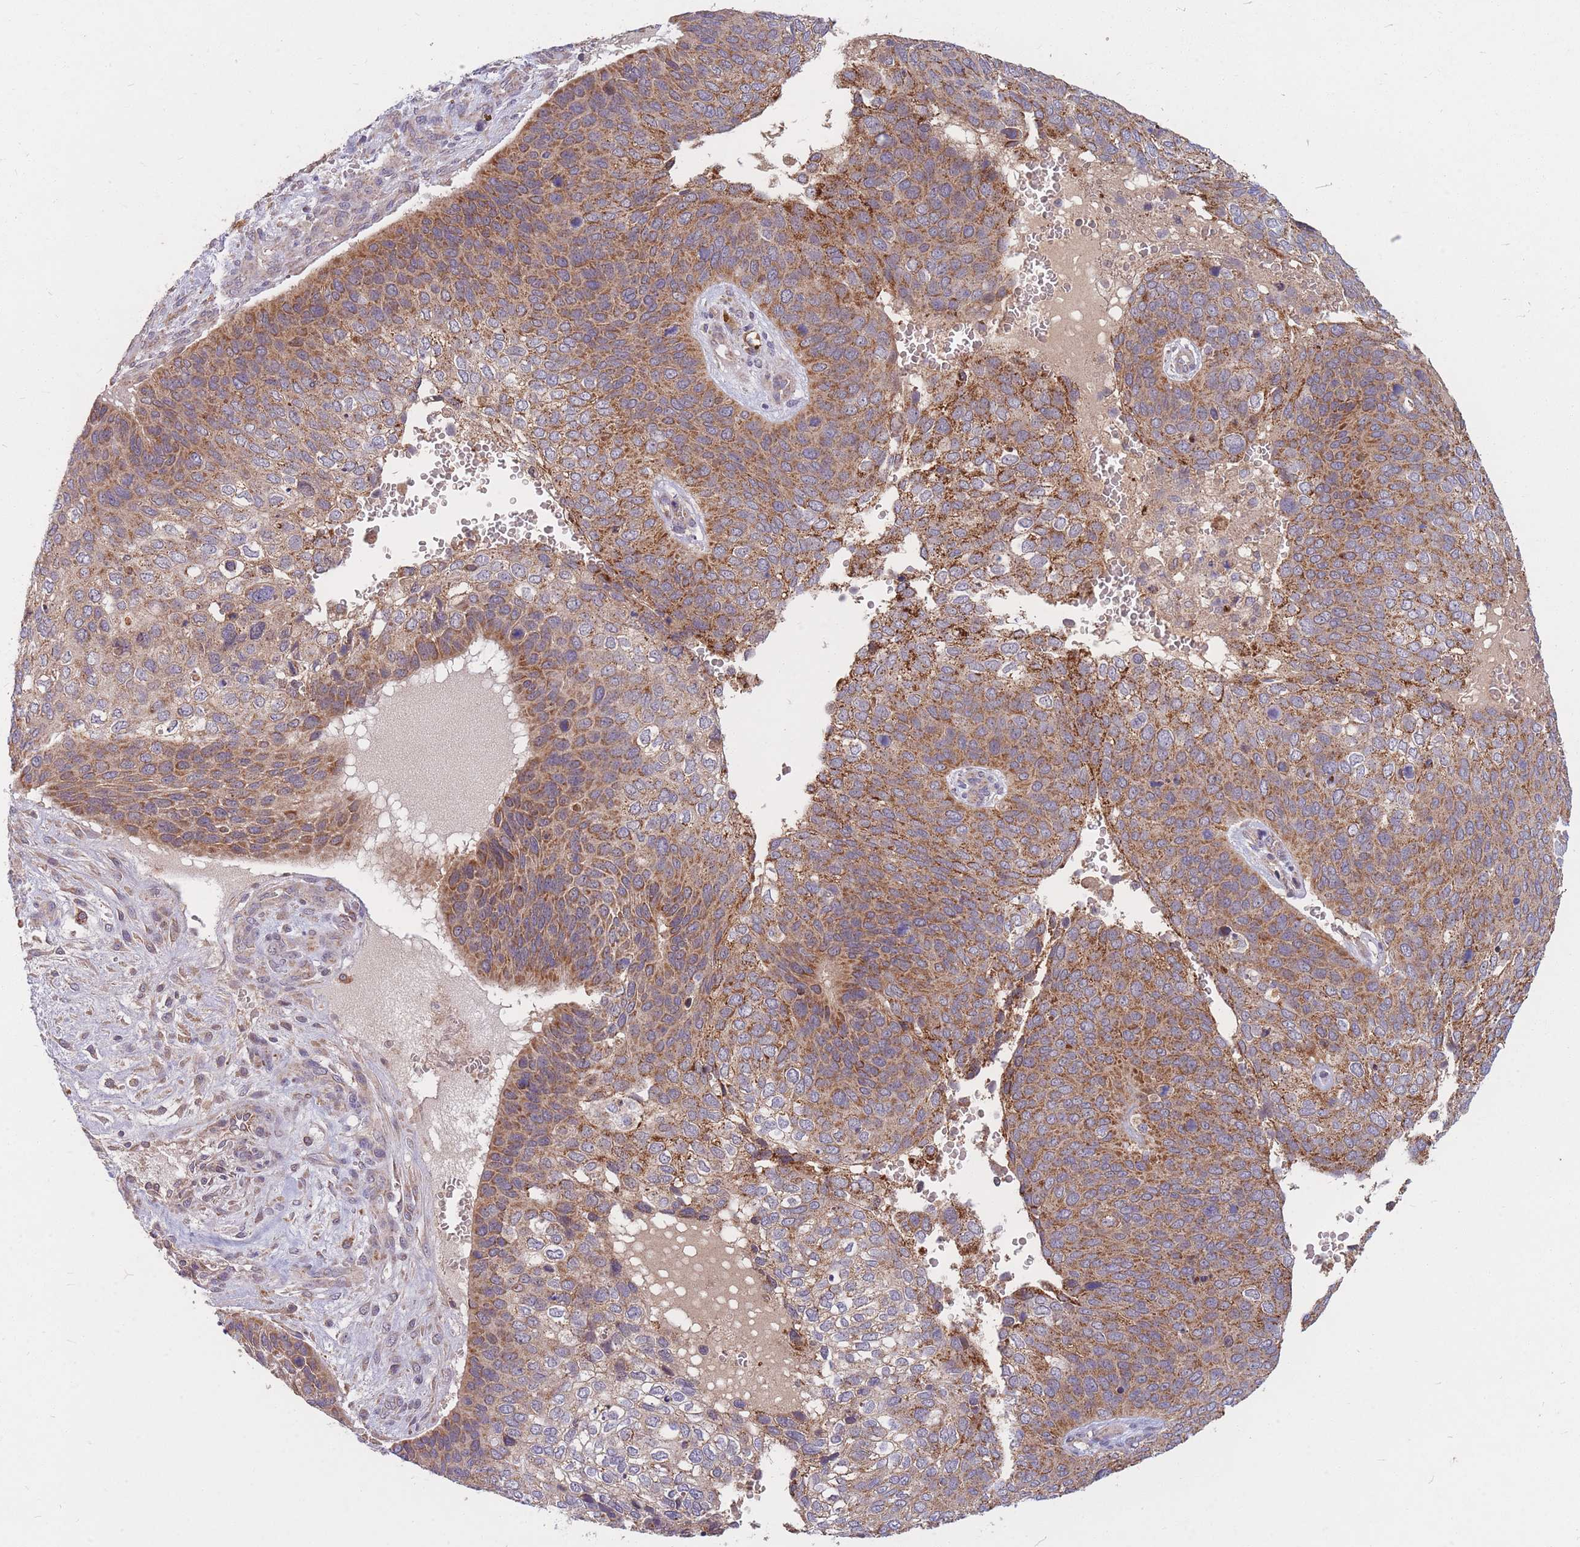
{"staining": {"intensity": "moderate", "quantity": ">75%", "location": "cytoplasmic/membranous"}, "tissue": "skin cancer", "cell_type": "Tumor cells", "image_type": "cancer", "snomed": [{"axis": "morphology", "description": "Basal cell carcinoma"}, {"axis": "topography", "description": "Skin"}], "caption": "There is medium levels of moderate cytoplasmic/membranous staining in tumor cells of skin basal cell carcinoma, as demonstrated by immunohistochemical staining (brown color).", "gene": "PTPMT1", "patient": {"sex": "female", "age": 74}}